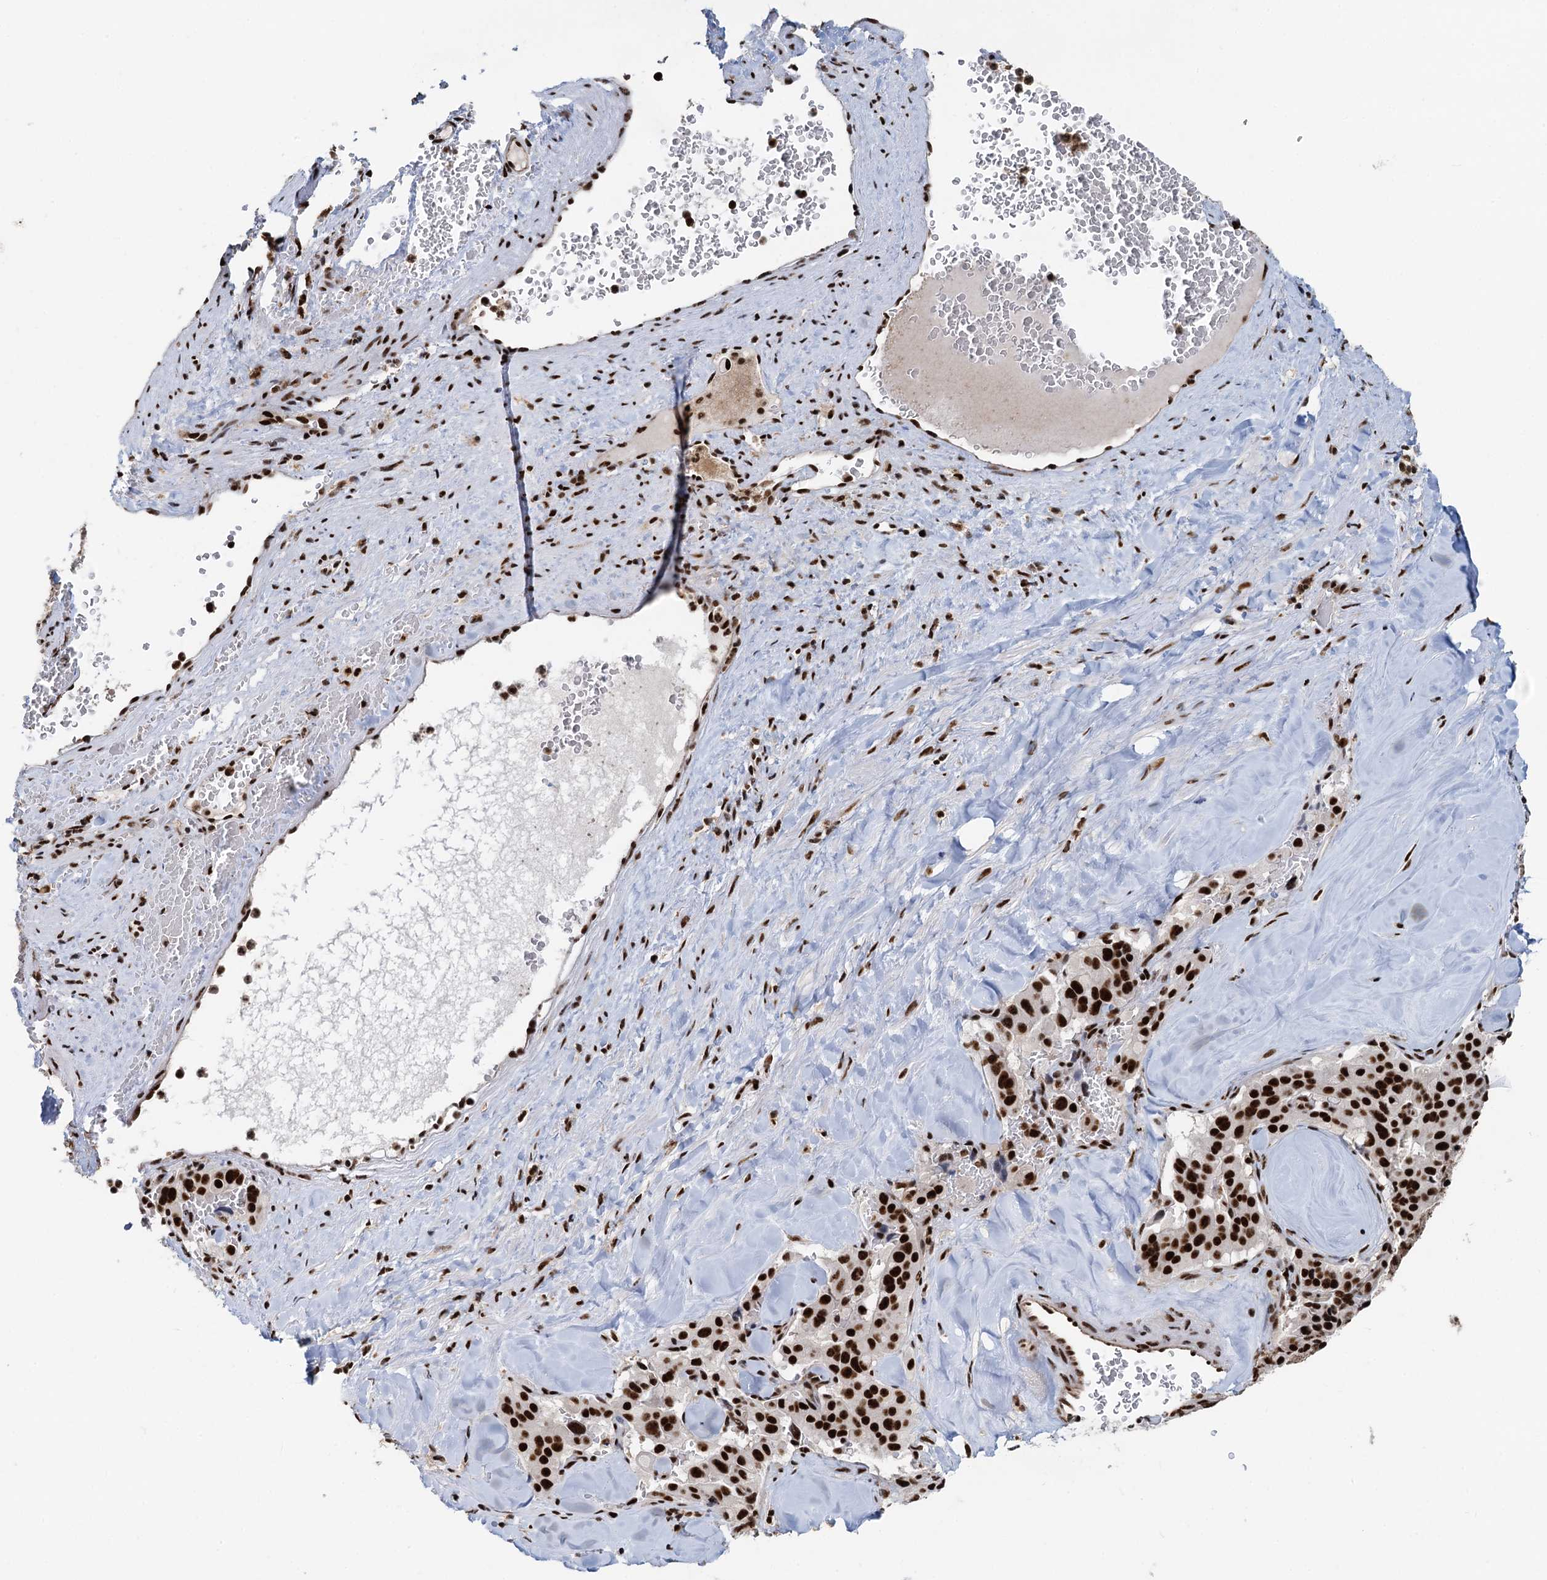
{"staining": {"intensity": "strong", "quantity": ">75%", "location": "nuclear"}, "tissue": "pancreatic cancer", "cell_type": "Tumor cells", "image_type": "cancer", "snomed": [{"axis": "morphology", "description": "Adenocarcinoma, NOS"}, {"axis": "topography", "description": "Pancreas"}], "caption": "A high amount of strong nuclear positivity is present in approximately >75% of tumor cells in pancreatic cancer (adenocarcinoma) tissue.", "gene": "RBM26", "patient": {"sex": "male", "age": 65}}